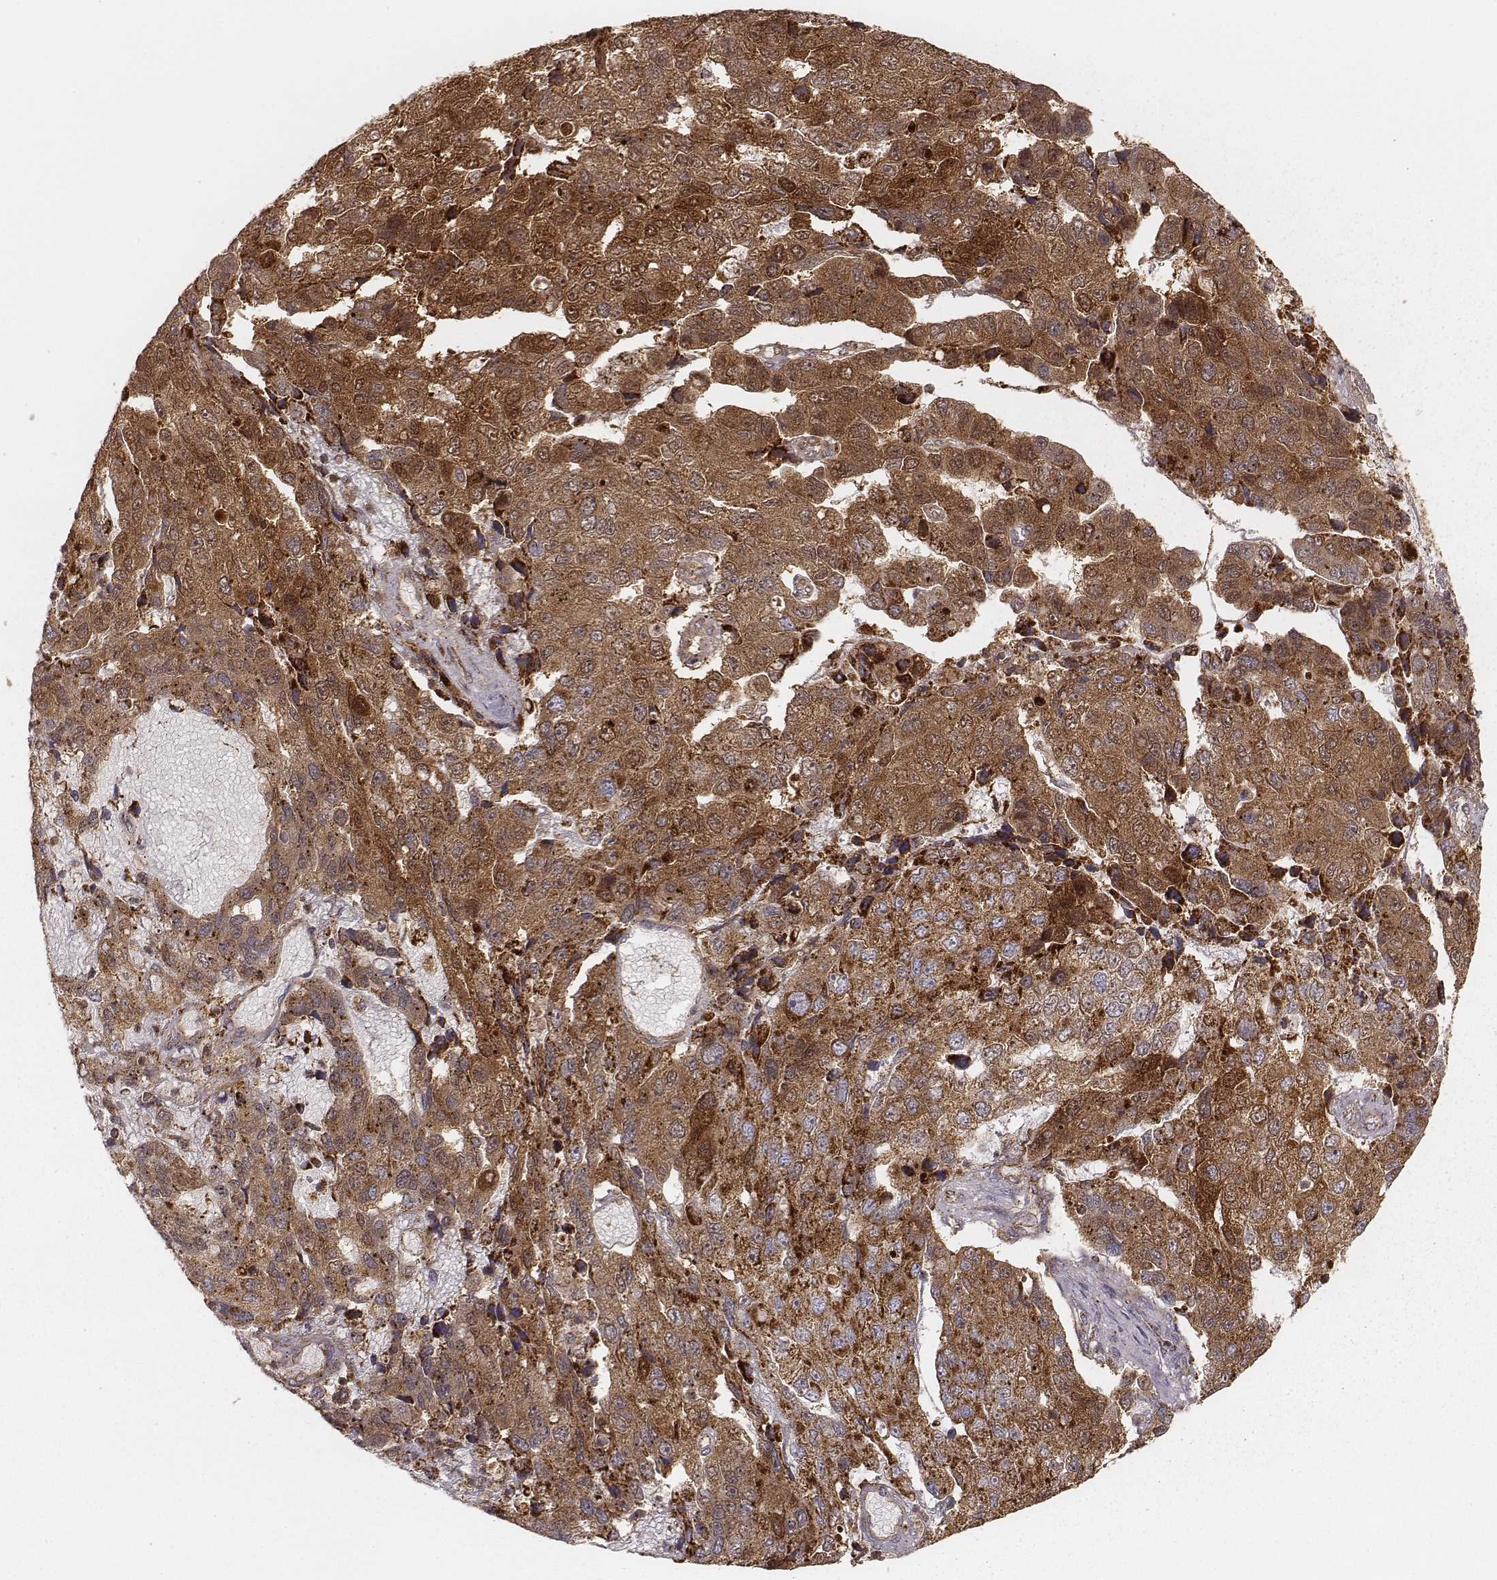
{"staining": {"intensity": "strong", "quantity": ">75%", "location": "cytoplasmic/membranous"}, "tissue": "pancreatic cancer", "cell_type": "Tumor cells", "image_type": "cancer", "snomed": [{"axis": "morphology", "description": "Adenocarcinoma, NOS"}, {"axis": "topography", "description": "Pancreas"}], "caption": "Immunohistochemical staining of pancreatic adenocarcinoma demonstrates strong cytoplasmic/membranous protein expression in about >75% of tumor cells.", "gene": "CS", "patient": {"sex": "female", "age": 61}}